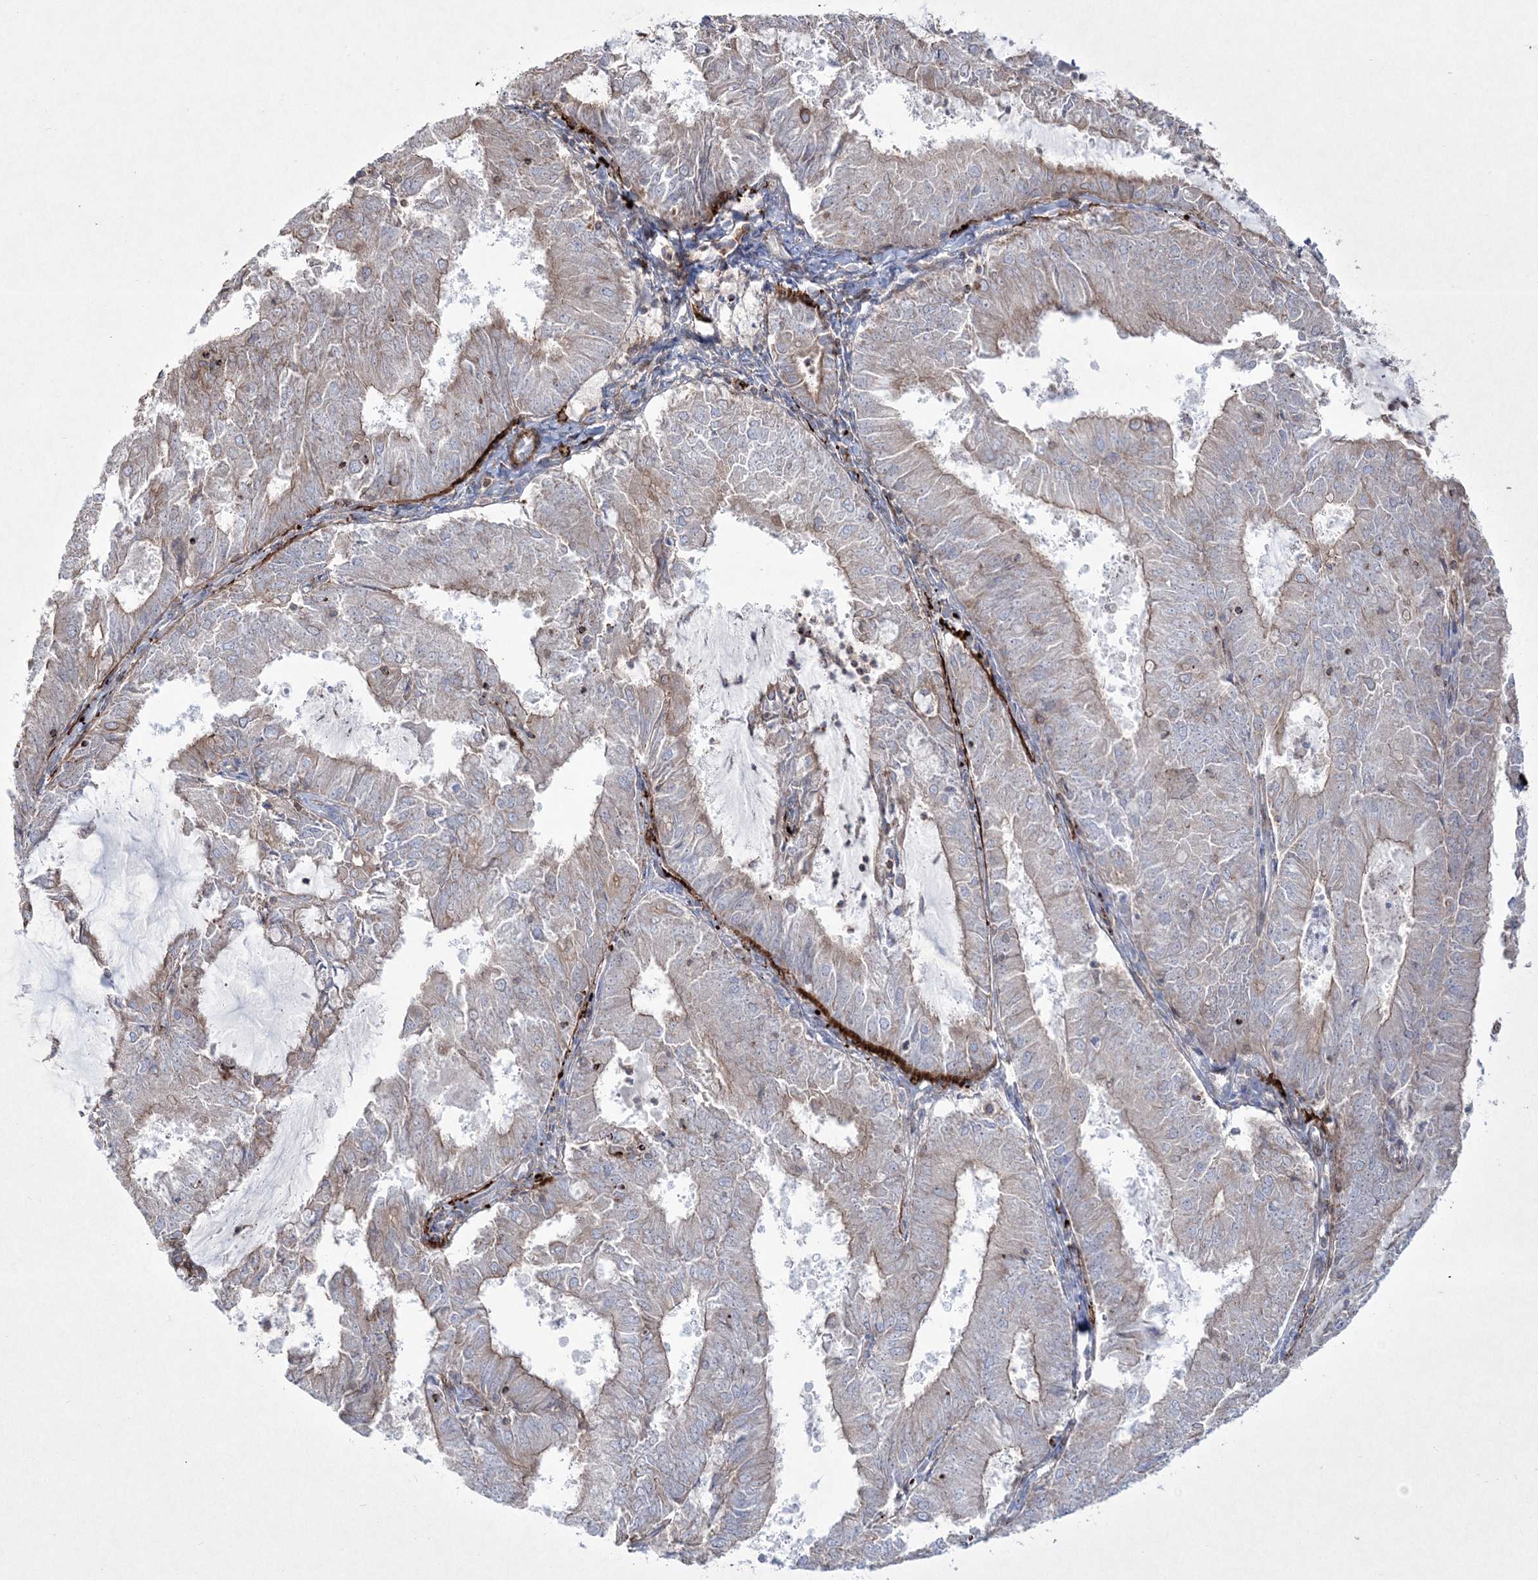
{"staining": {"intensity": "weak", "quantity": "25%-75%", "location": "cytoplasmic/membranous"}, "tissue": "endometrial cancer", "cell_type": "Tumor cells", "image_type": "cancer", "snomed": [{"axis": "morphology", "description": "Adenocarcinoma, NOS"}, {"axis": "topography", "description": "Endometrium"}], "caption": "The immunohistochemical stain highlights weak cytoplasmic/membranous positivity in tumor cells of endometrial adenocarcinoma tissue.", "gene": "RICTOR", "patient": {"sex": "female", "age": 57}}